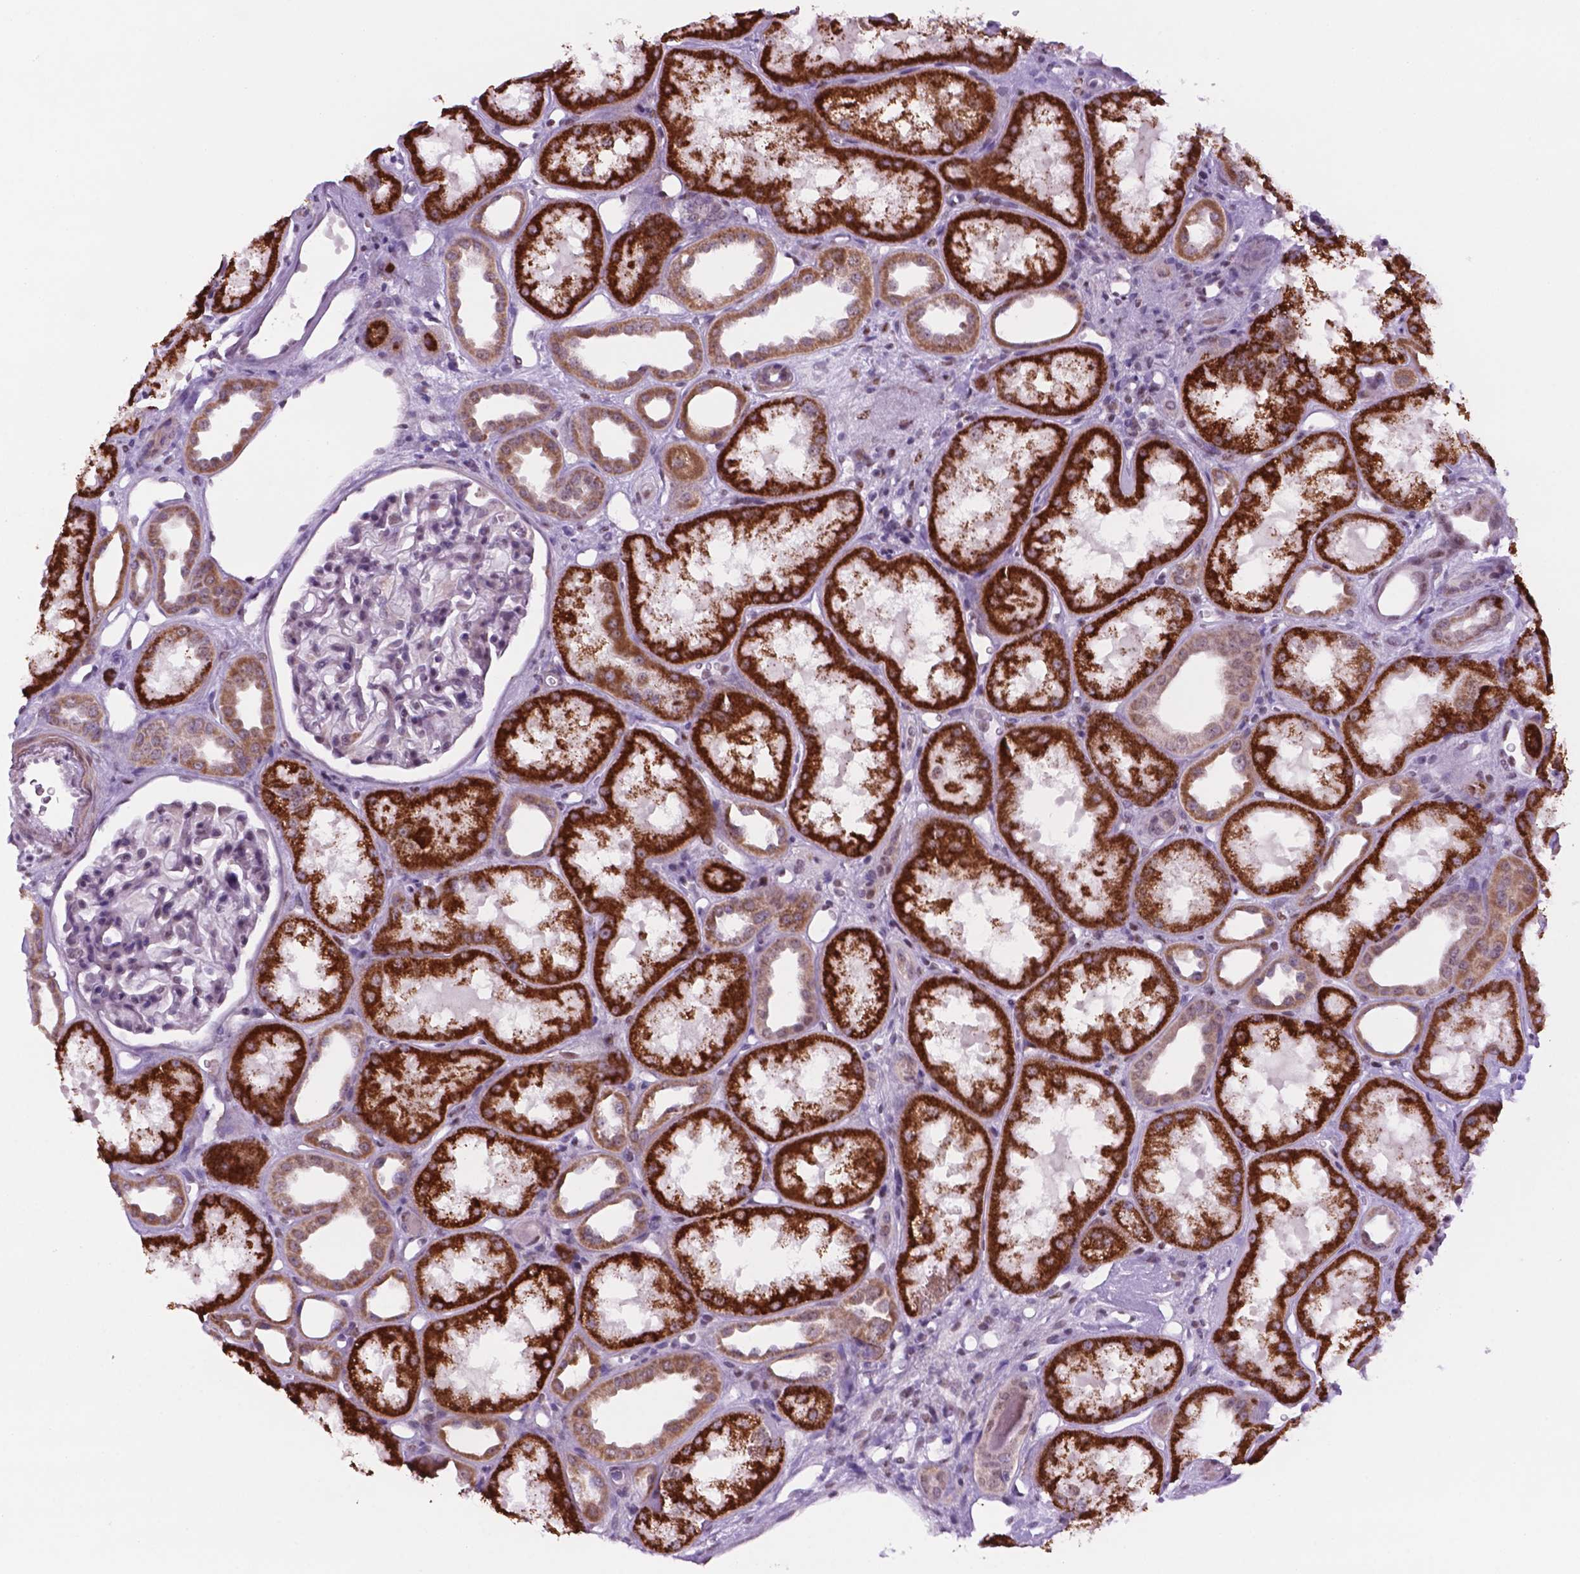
{"staining": {"intensity": "negative", "quantity": "none", "location": "none"}, "tissue": "kidney", "cell_type": "Cells in glomeruli", "image_type": "normal", "snomed": [{"axis": "morphology", "description": "Normal tissue, NOS"}, {"axis": "topography", "description": "Kidney"}], "caption": "Immunohistochemical staining of benign human kidney exhibits no significant positivity in cells in glomeruli.", "gene": "C18orf21", "patient": {"sex": "male", "age": 61}}